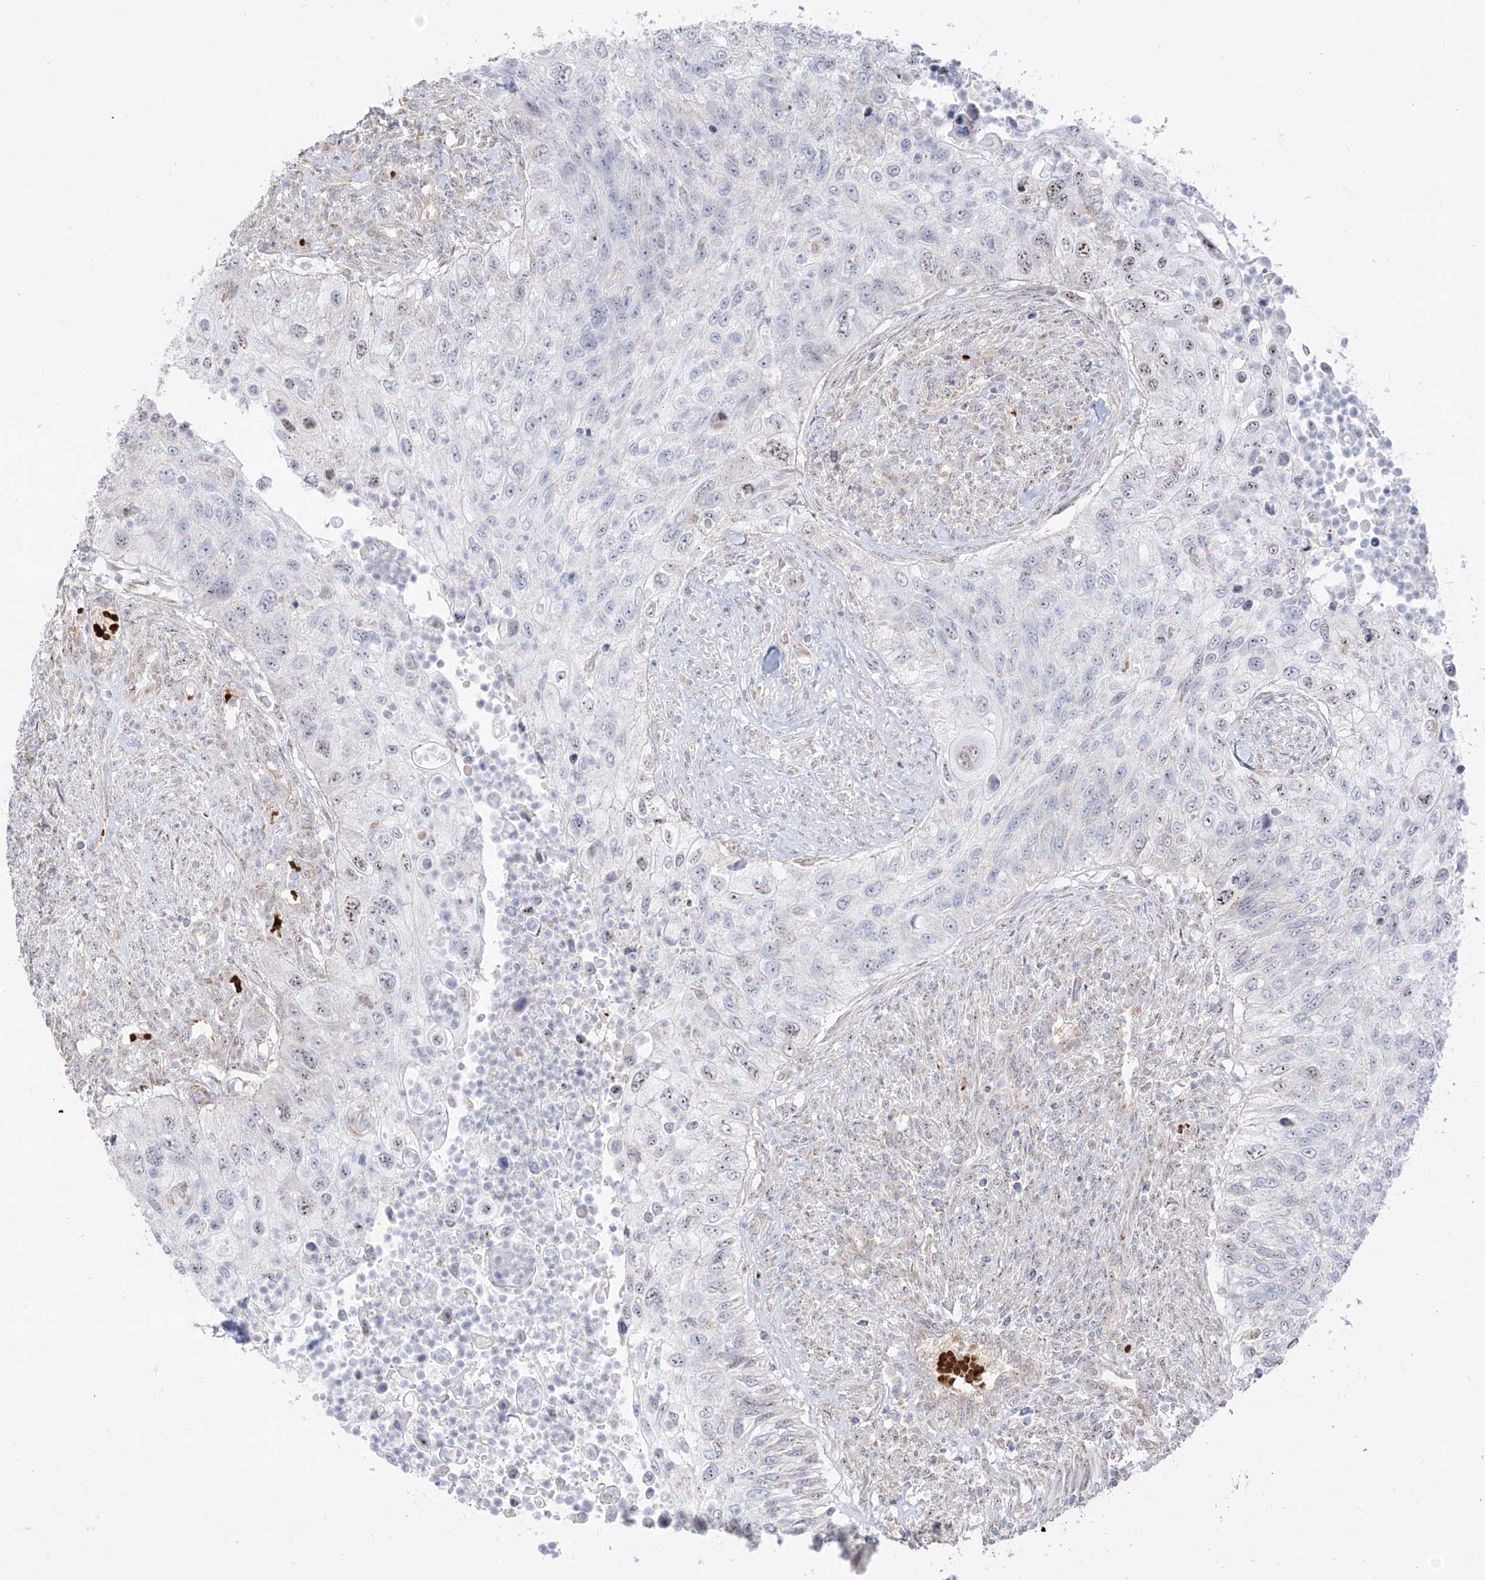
{"staining": {"intensity": "negative", "quantity": "none", "location": "none"}, "tissue": "urothelial cancer", "cell_type": "Tumor cells", "image_type": "cancer", "snomed": [{"axis": "morphology", "description": "Urothelial carcinoma, High grade"}, {"axis": "topography", "description": "Urinary bladder"}], "caption": "Immunohistochemistry (IHC) micrograph of urothelial cancer stained for a protein (brown), which exhibits no positivity in tumor cells.", "gene": "ARHGEF40", "patient": {"sex": "female", "age": 60}}